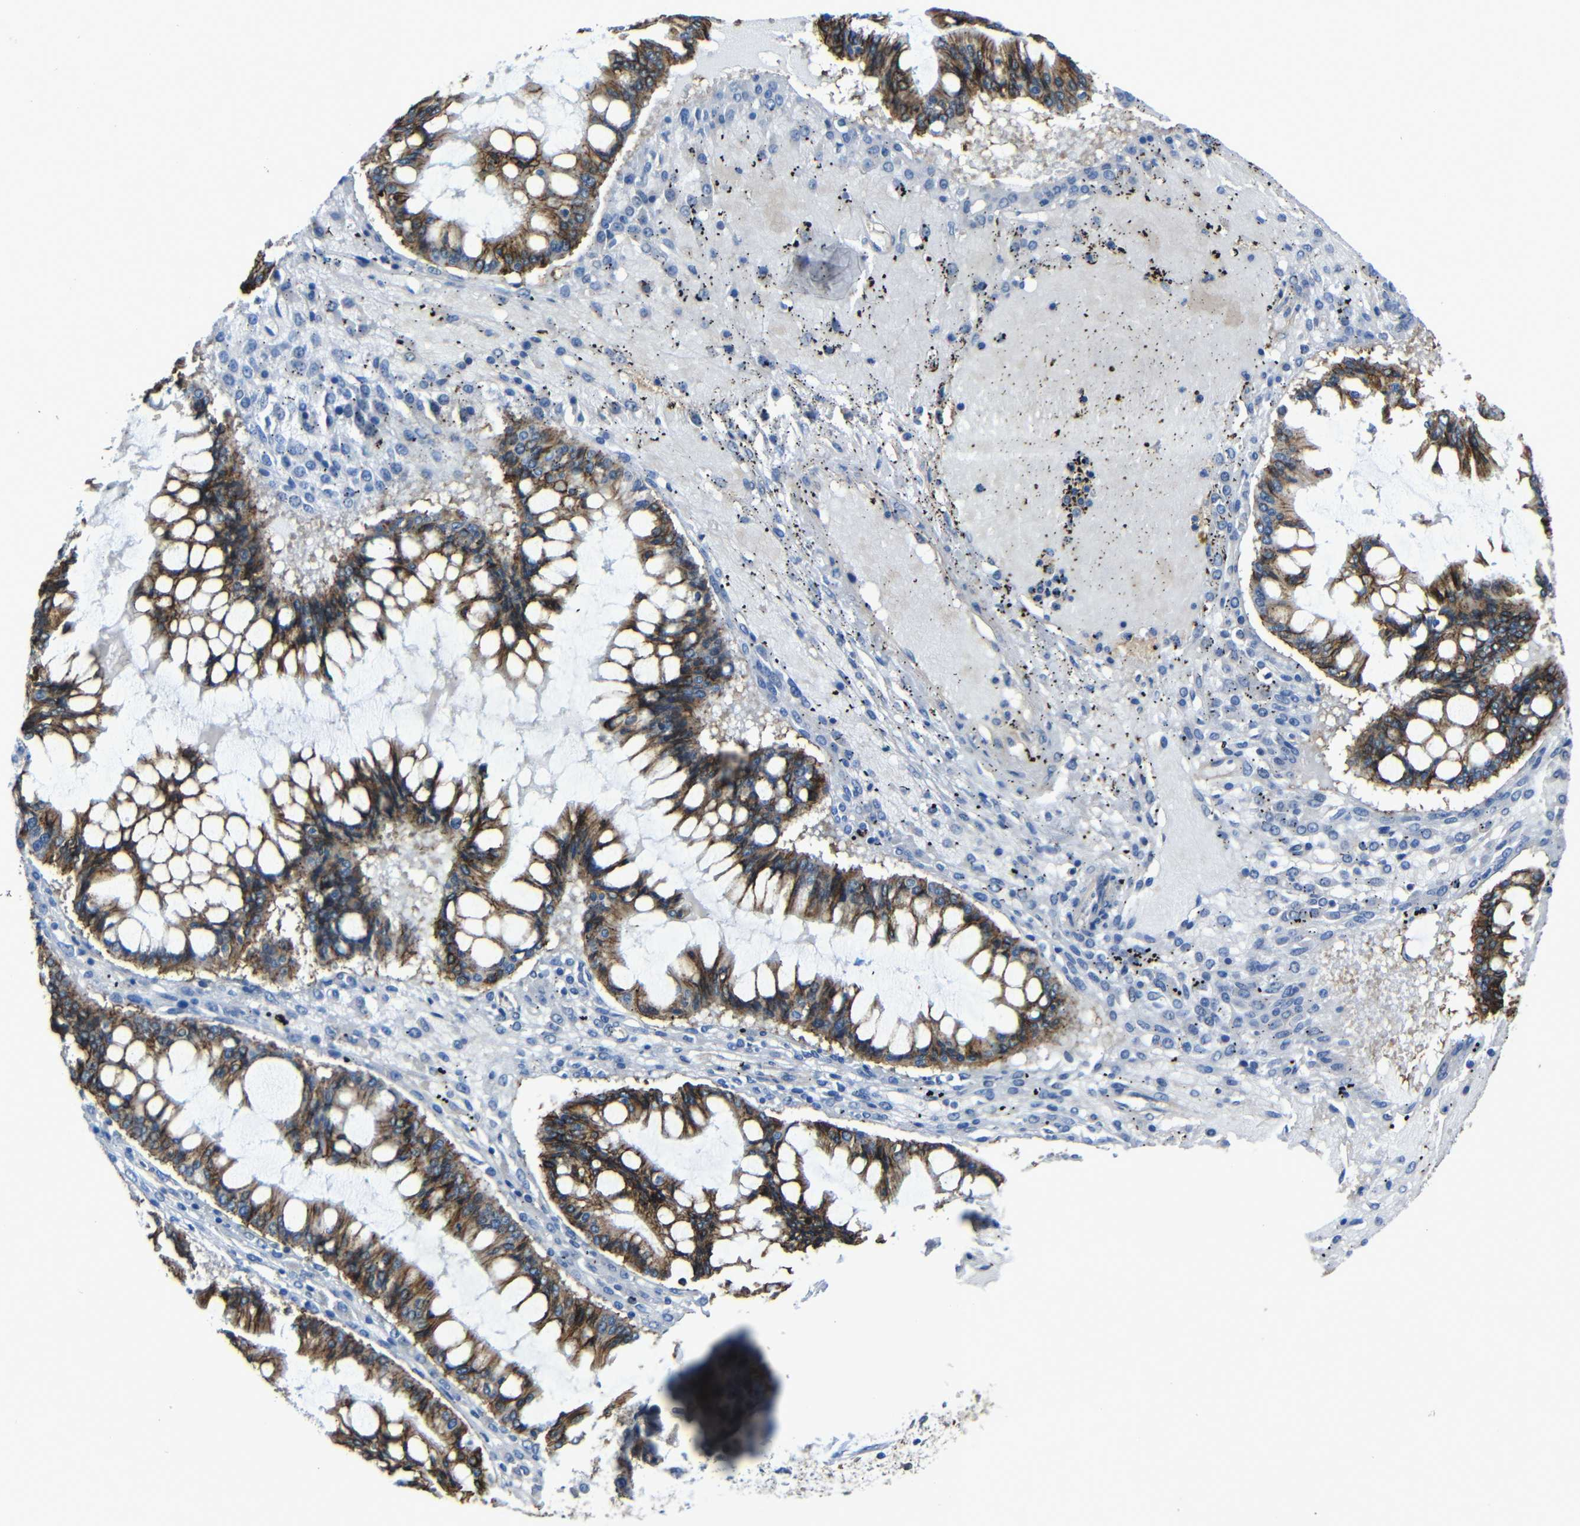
{"staining": {"intensity": "strong", "quantity": ">75%", "location": "cytoplasmic/membranous"}, "tissue": "ovarian cancer", "cell_type": "Tumor cells", "image_type": "cancer", "snomed": [{"axis": "morphology", "description": "Cystadenocarcinoma, mucinous, NOS"}, {"axis": "topography", "description": "Ovary"}], "caption": "Ovarian mucinous cystadenocarcinoma stained with a brown dye shows strong cytoplasmic/membranous positive staining in about >75% of tumor cells.", "gene": "ZNF90", "patient": {"sex": "female", "age": 73}}